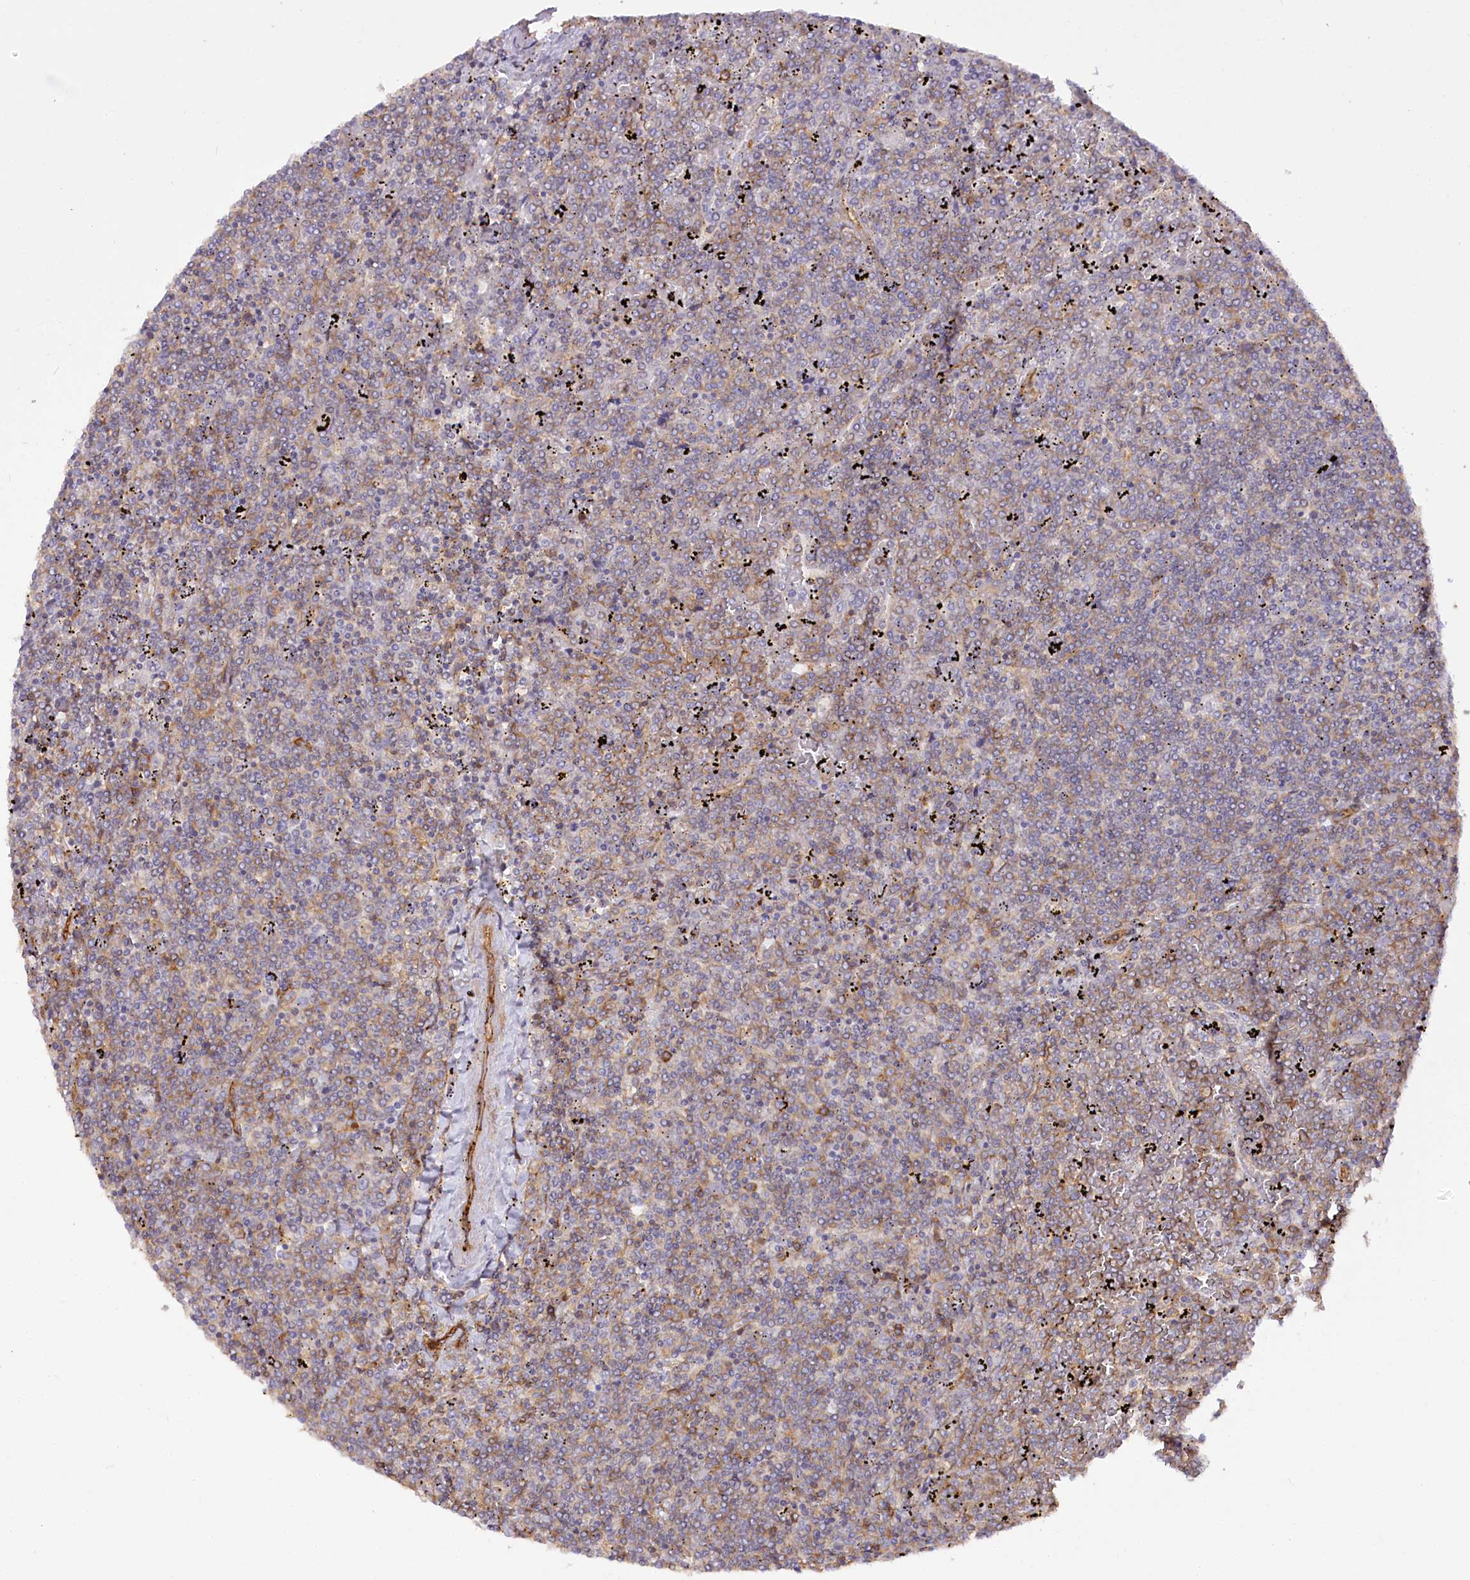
{"staining": {"intensity": "moderate", "quantity": "25%-75%", "location": "cytoplasmic/membranous"}, "tissue": "lymphoma", "cell_type": "Tumor cells", "image_type": "cancer", "snomed": [{"axis": "morphology", "description": "Malignant lymphoma, non-Hodgkin's type, Low grade"}, {"axis": "topography", "description": "Spleen"}], "caption": "Protein expression analysis of lymphoma exhibits moderate cytoplasmic/membranous expression in about 25%-75% of tumor cells. Nuclei are stained in blue.", "gene": "SYNPO2", "patient": {"sex": "female", "age": 19}}